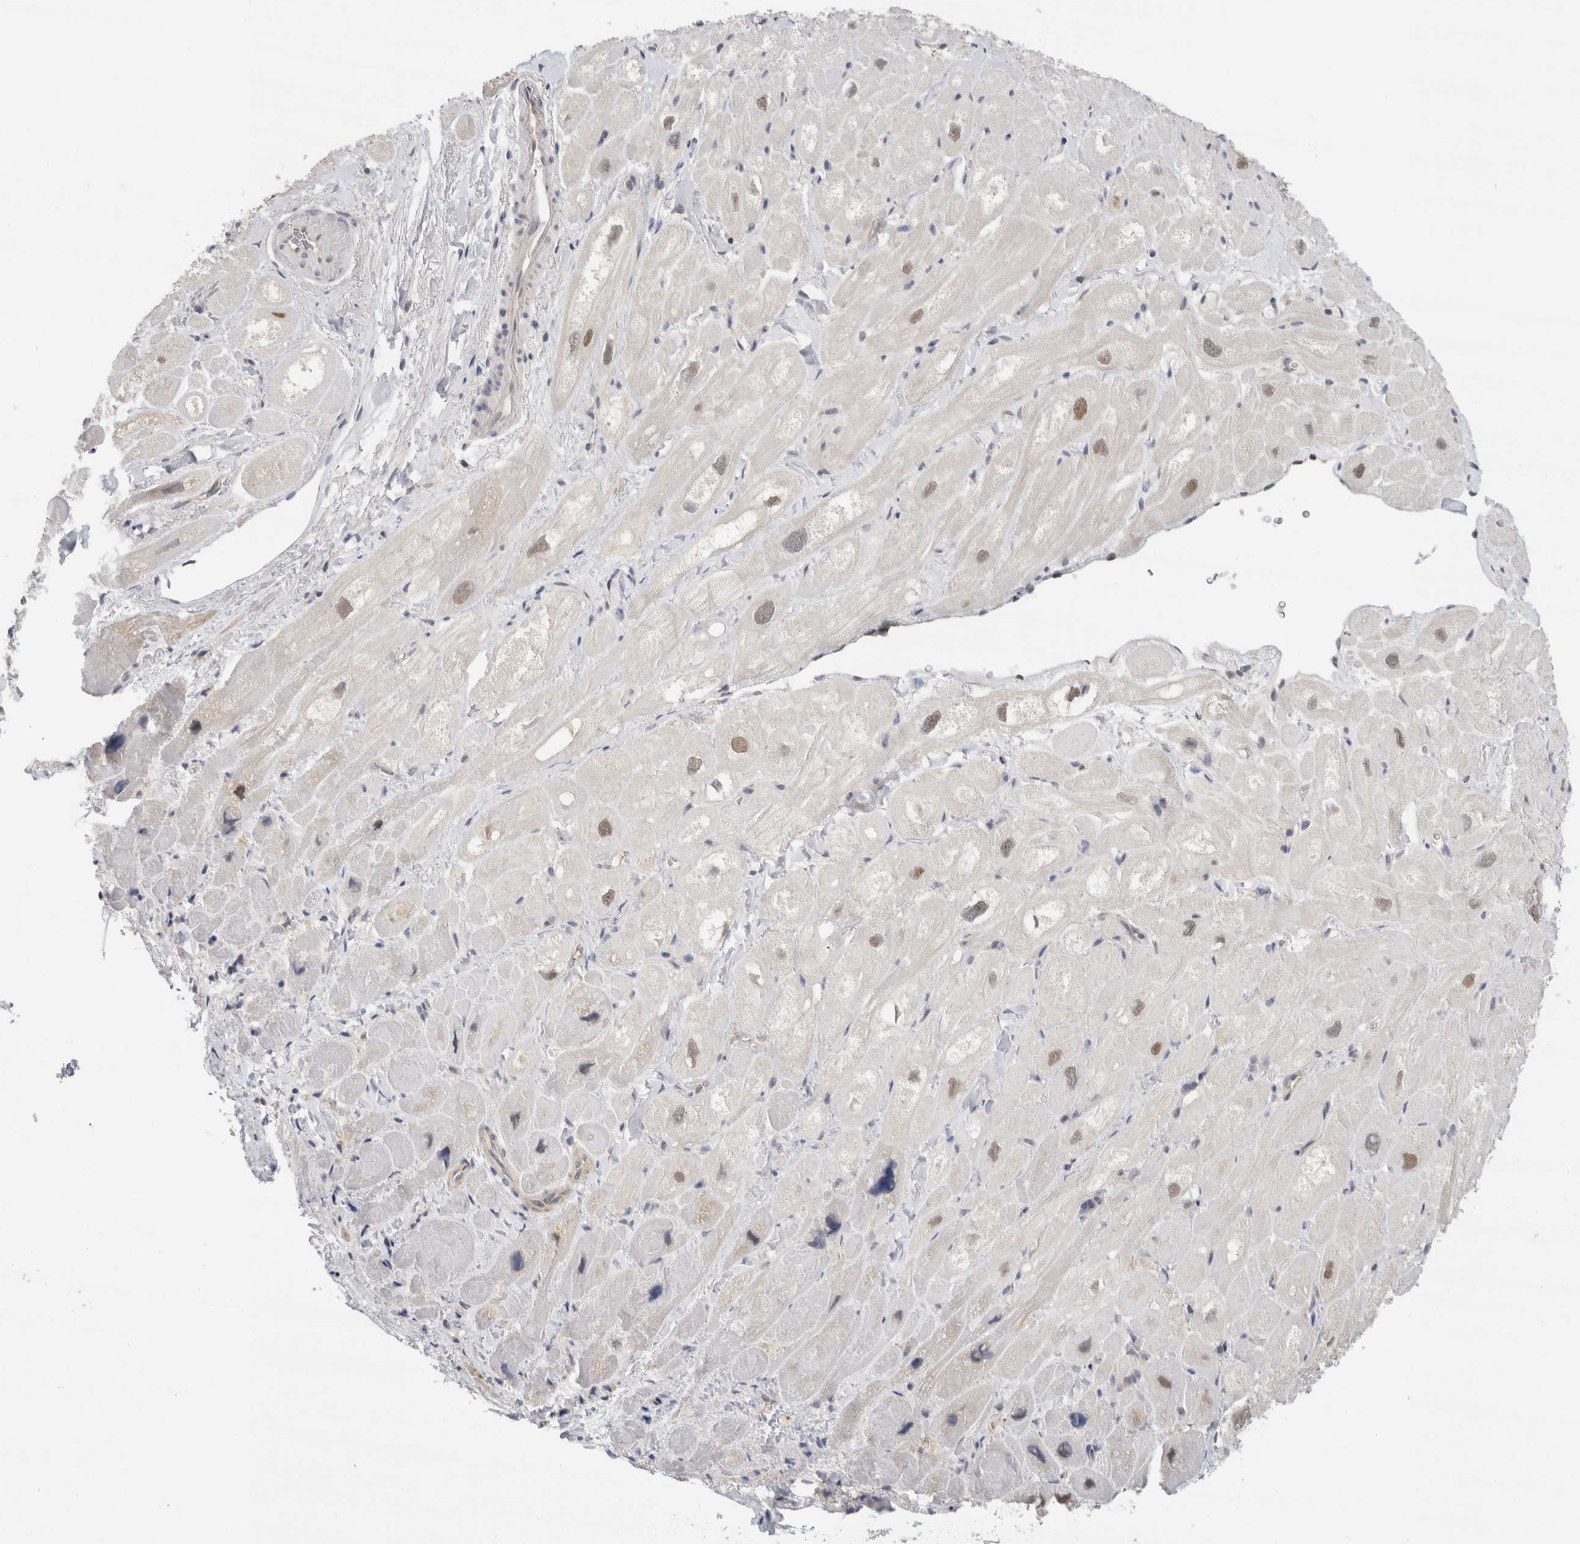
{"staining": {"intensity": "weak", "quantity": "<25%", "location": "nuclear"}, "tissue": "heart muscle", "cell_type": "Cardiomyocytes", "image_type": "normal", "snomed": [{"axis": "morphology", "description": "Normal tissue, NOS"}, {"axis": "topography", "description": "Heart"}], "caption": "IHC of unremarkable human heart muscle exhibits no expression in cardiomyocytes. (DAB (3,3'-diaminobenzidine) immunohistochemistry, high magnification).", "gene": "EIF4G3", "patient": {"sex": "male", "age": 49}}